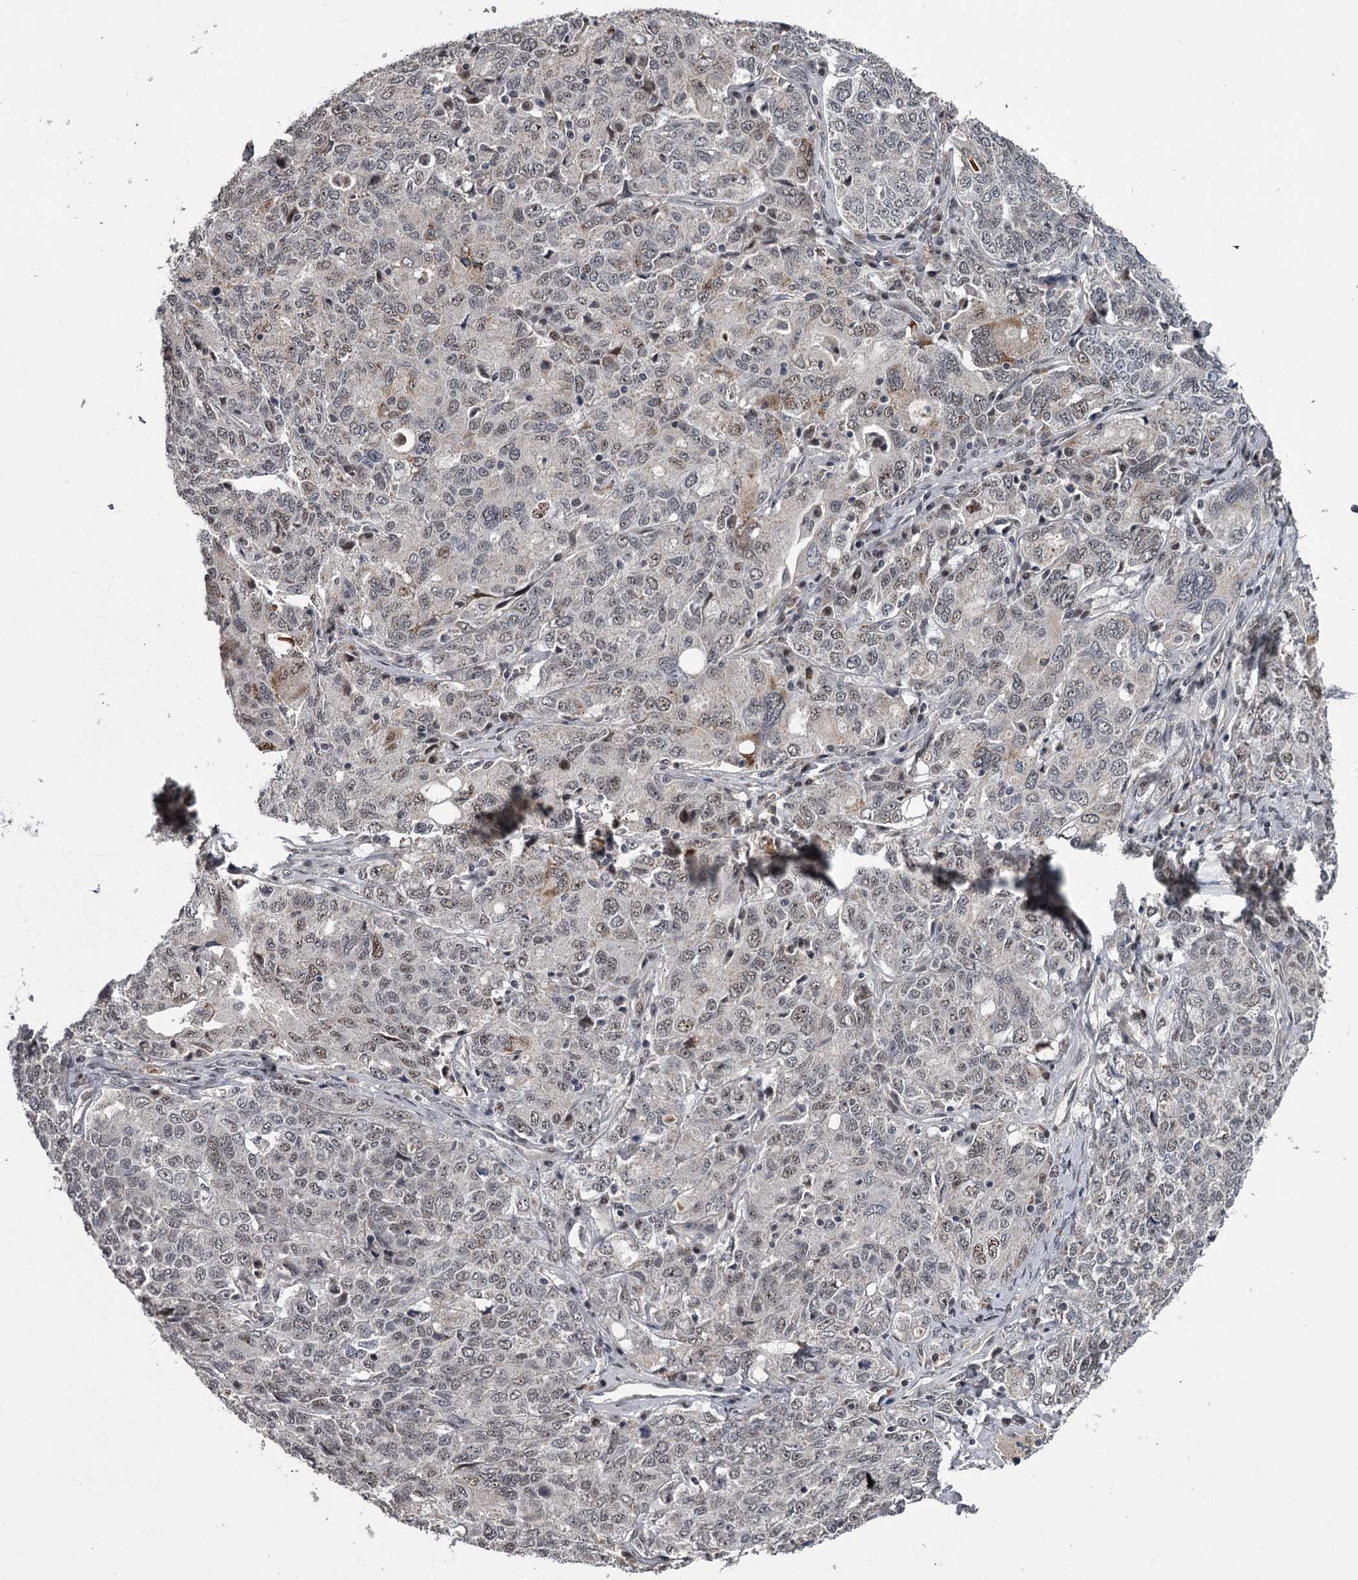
{"staining": {"intensity": "weak", "quantity": "25%-75%", "location": "nuclear"}, "tissue": "ovarian cancer", "cell_type": "Tumor cells", "image_type": "cancer", "snomed": [{"axis": "morphology", "description": "Carcinoma, endometroid"}, {"axis": "topography", "description": "Ovary"}], "caption": "A brown stain shows weak nuclear staining of a protein in ovarian cancer (endometroid carcinoma) tumor cells.", "gene": "RNF44", "patient": {"sex": "female", "age": 62}}